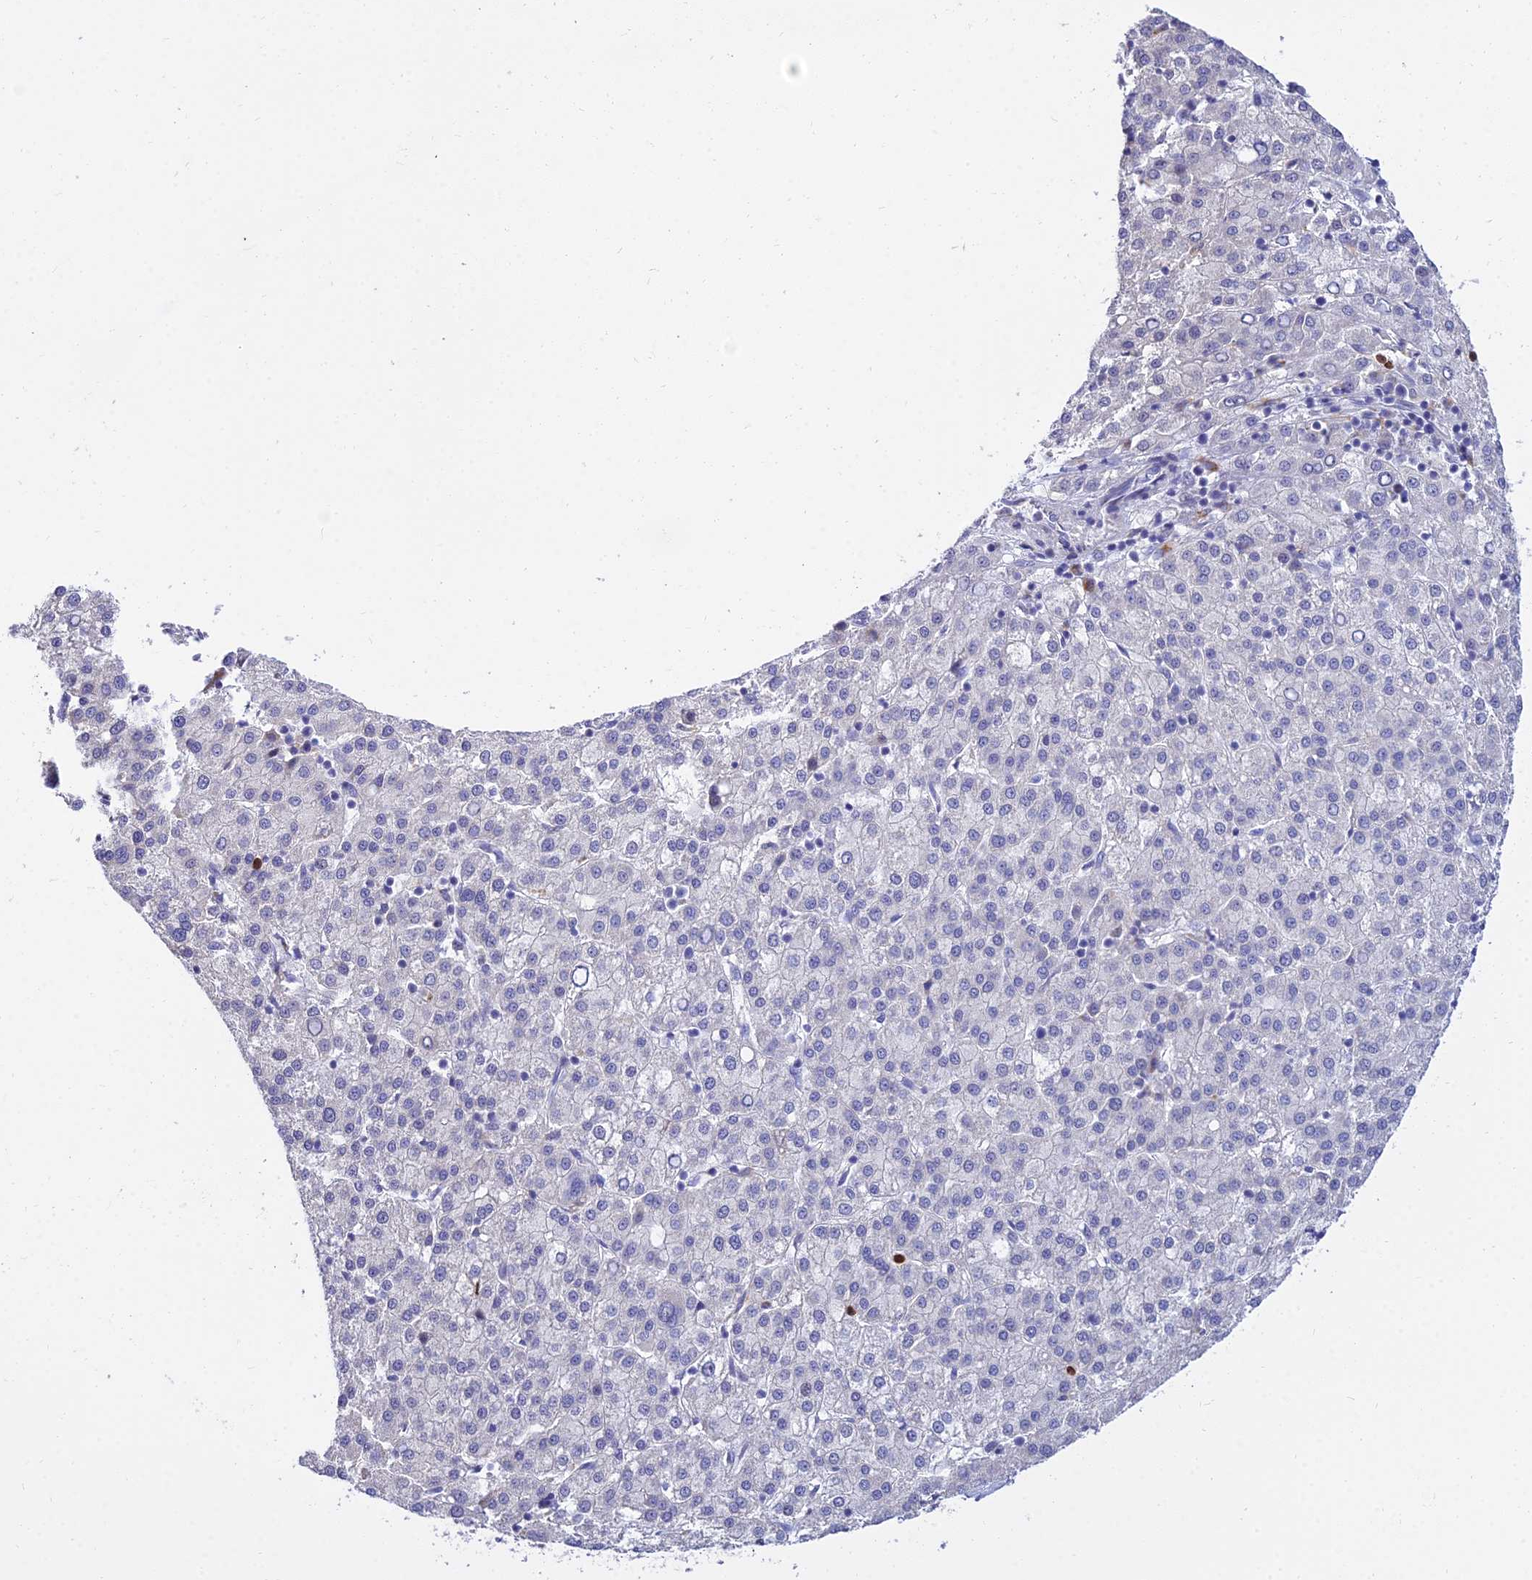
{"staining": {"intensity": "negative", "quantity": "none", "location": "none"}, "tissue": "liver cancer", "cell_type": "Tumor cells", "image_type": "cancer", "snomed": [{"axis": "morphology", "description": "Carcinoma, Hepatocellular, NOS"}, {"axis": "topography", "description": "Liver"}], "caption": "Image shows no significant protein expression in tumor cells of hepatocellular carcinoma (liver).", "gene": "VWC2L", "patient": {"sex": "female", "age": 58}}